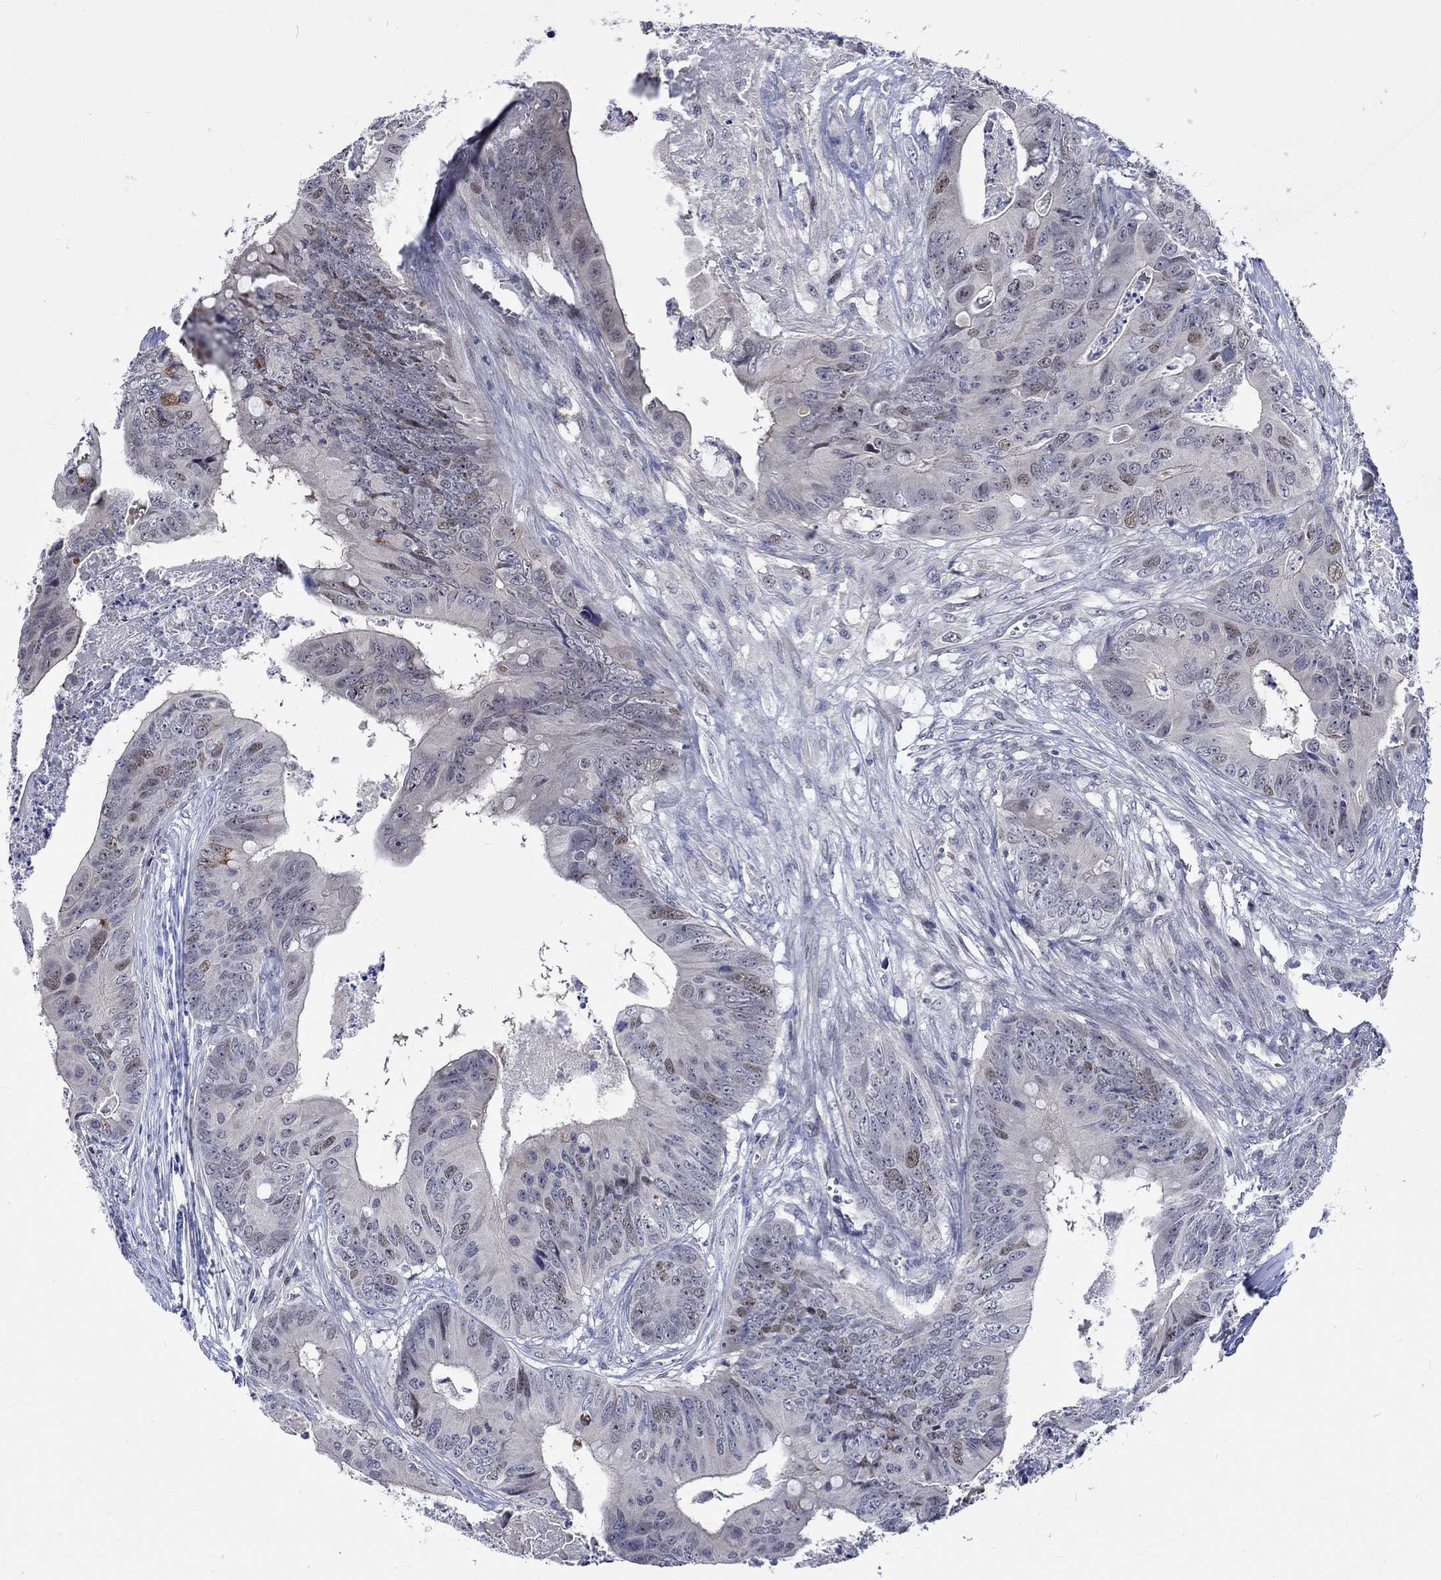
{"staining": {"intensity": "weak", "quantity": "<25%", "location": "nuclear"}, "tissue": "colorectal cancer", "cell_type": "Tumor cells", "image_type": "cancer", "snomed": [{"axis": "morphology", "description": "Adenocarcinoma, NOS"}, {"axis": "topography", "description": "Colon"}], "caption": "Tumor cells are negative for brown protein staining in colorectal cancer (adenocarcinoma).", "gene": "E2F8", "patient": {"sex": "male", "age": 84}}